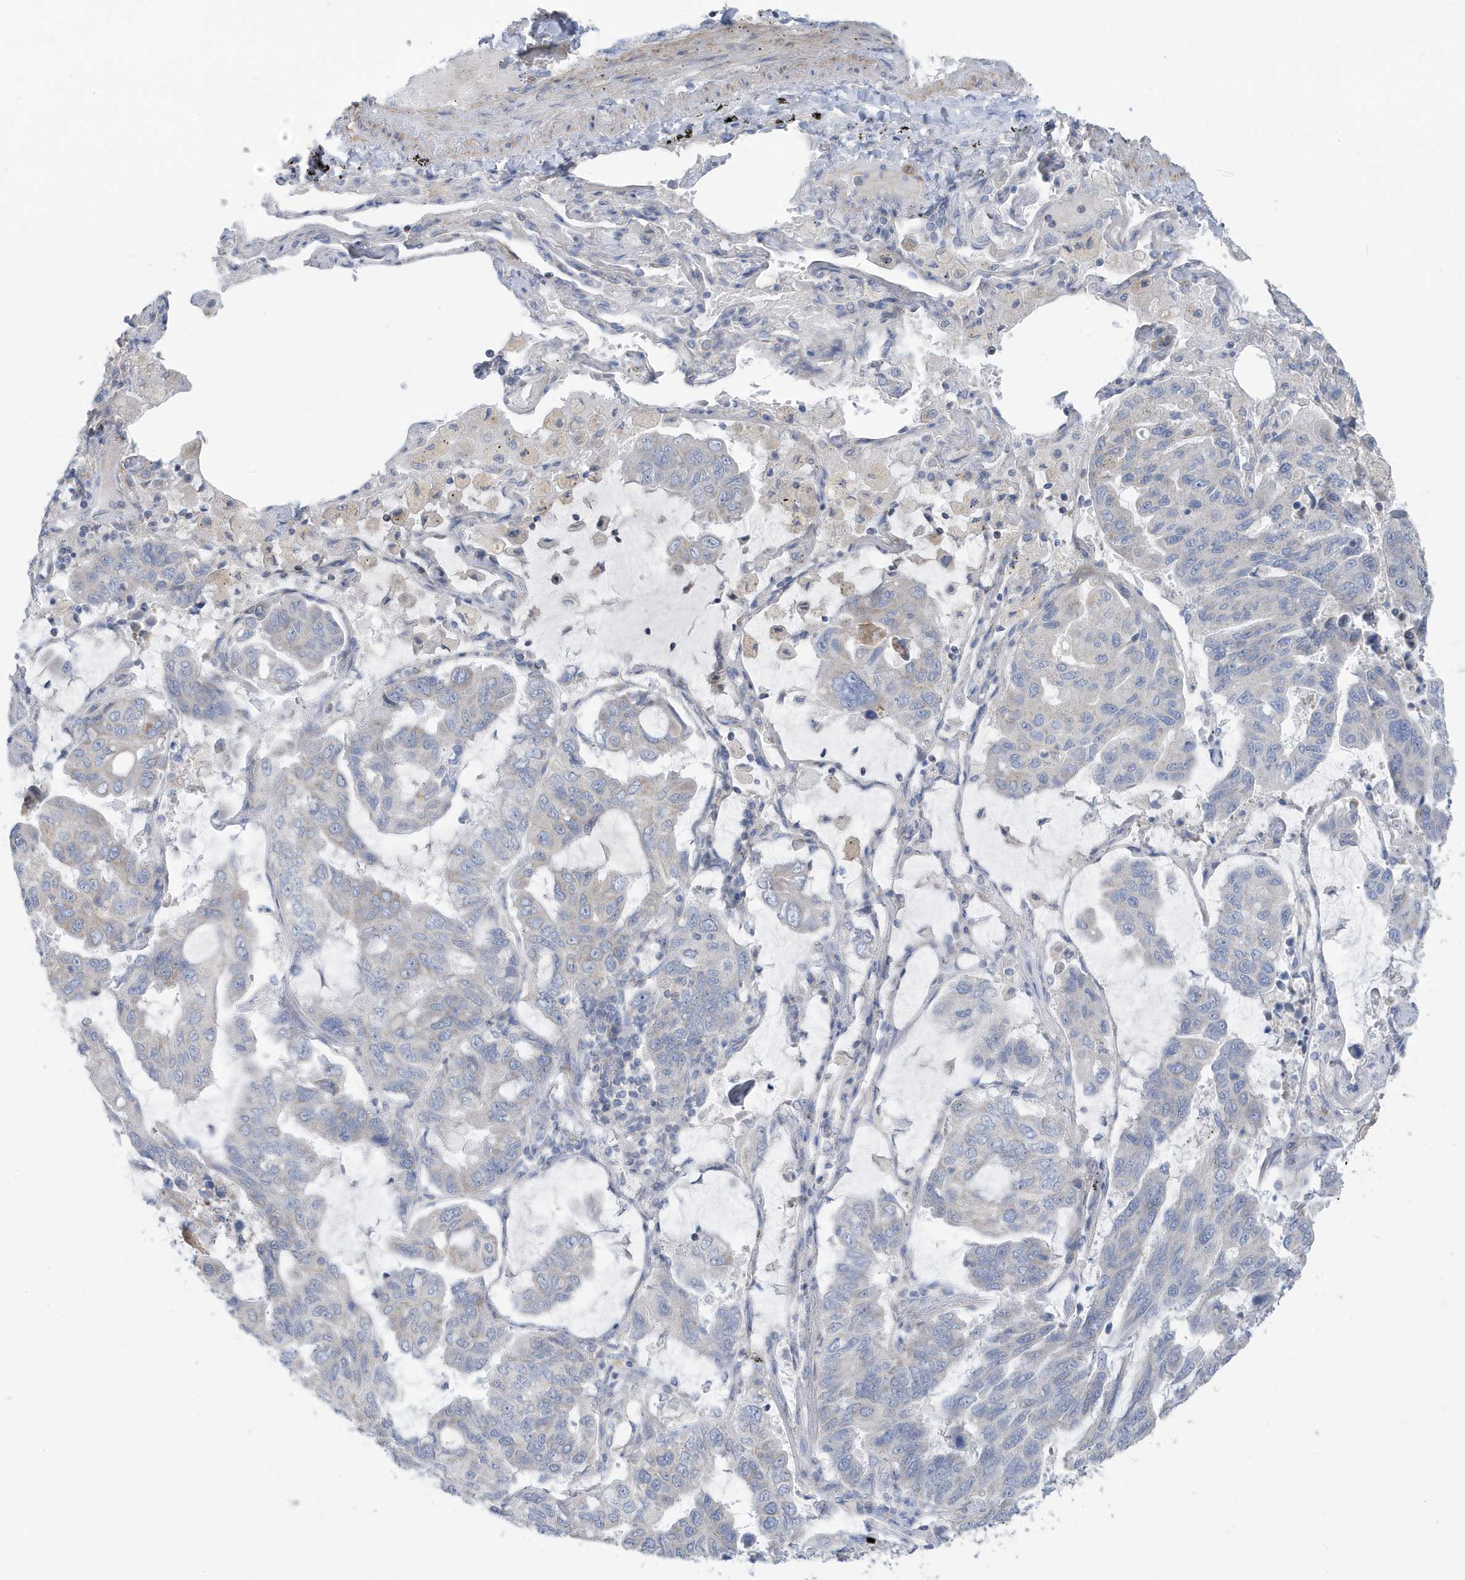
{"staining": {"intensity": "negative", "quantity": "none", "location": "none"}, "tissue": "lung cancer", "cell_type": "Tumor cells", "image_type": "cancer", "snomed": [{"axis": "morphology", "description": "Adenocarcinoma, NOS"}, {"axis": "topography", "description": "Lung"}], "caption": "The photomicrograph reveals no significant staining in tumor cells of lung cancer.", "gene": "ATP13A5", "patient": {"sex": "male", "age": 64}}